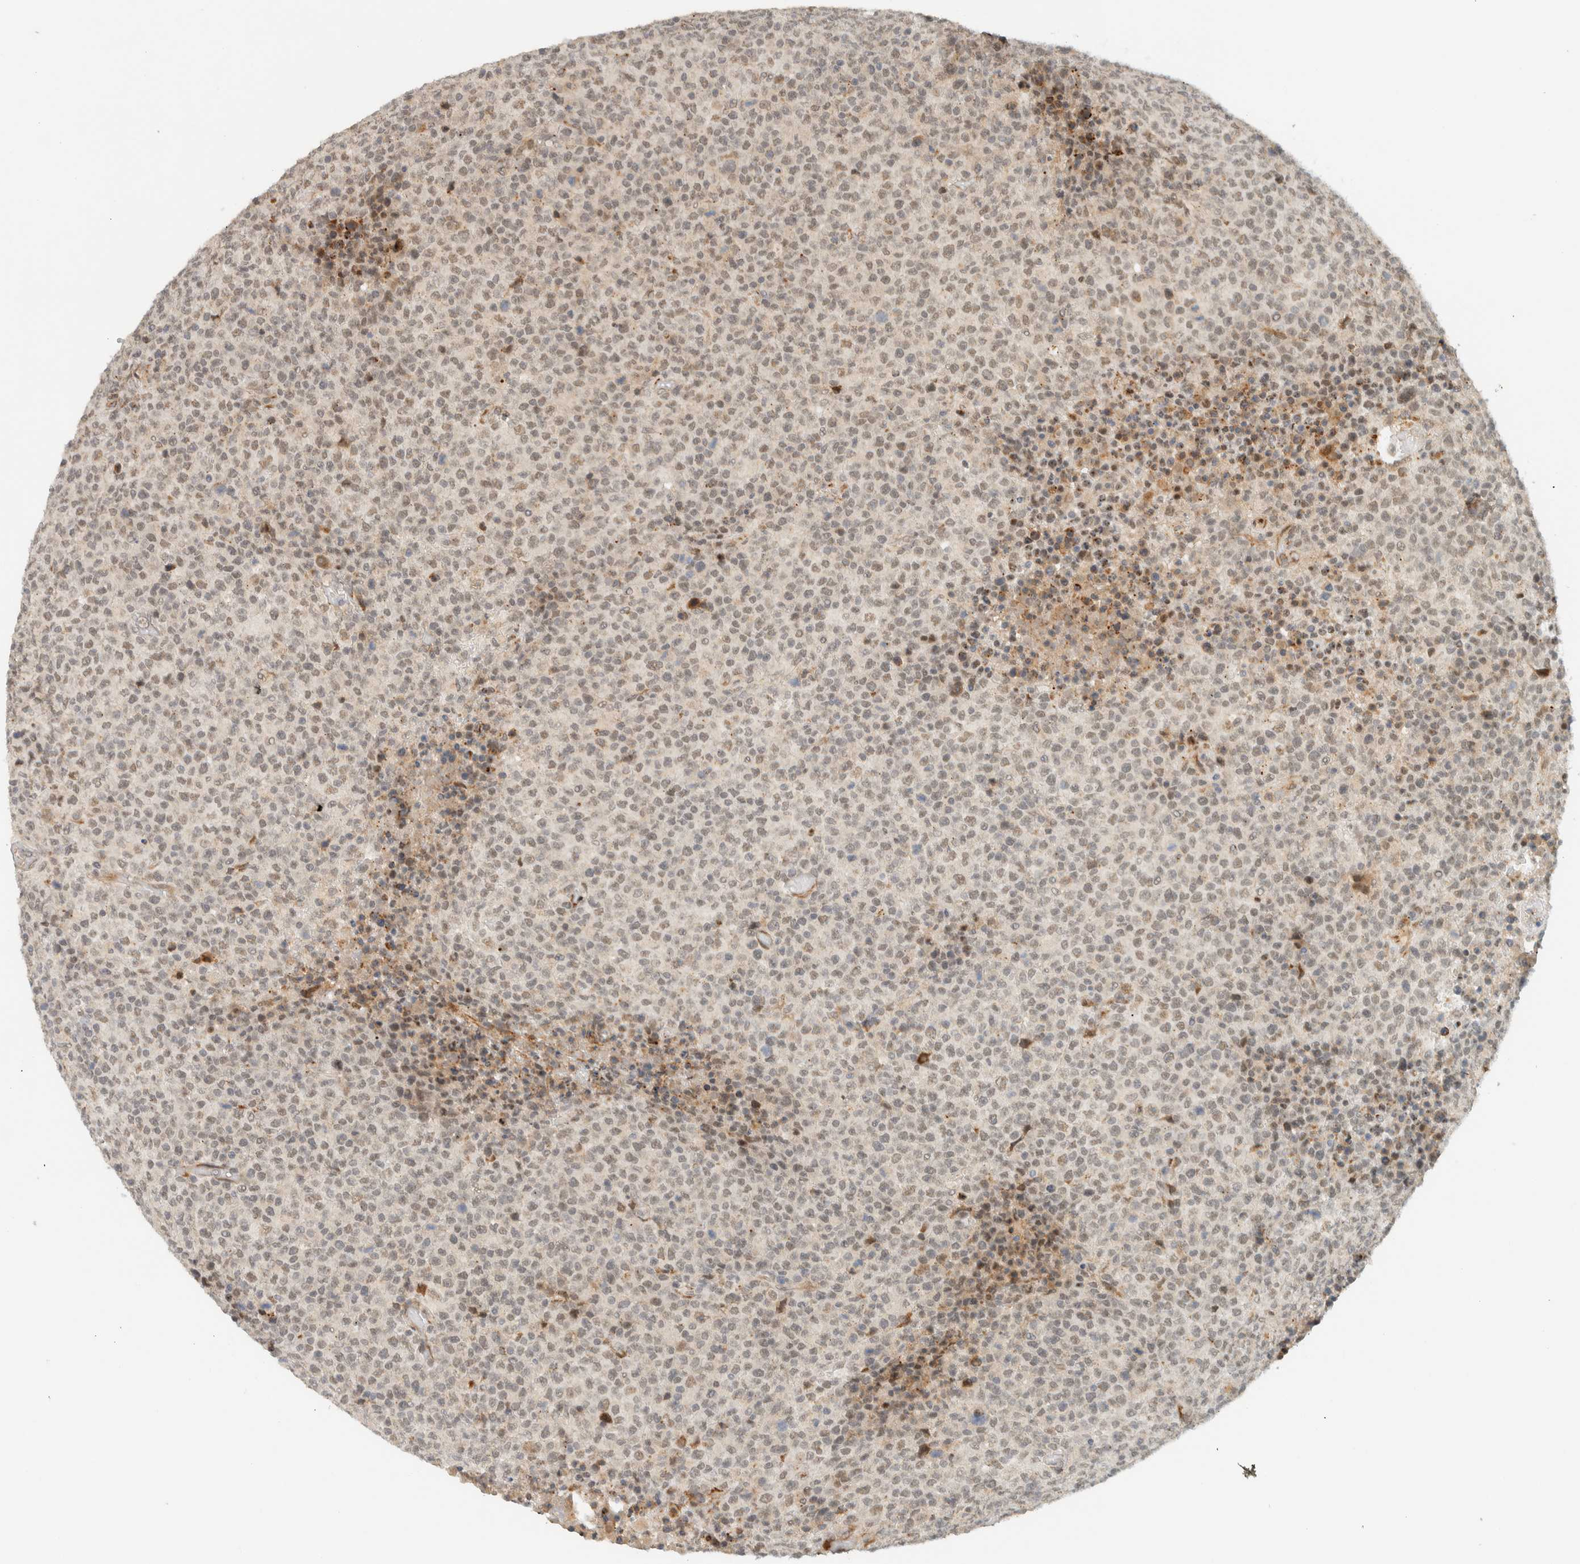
{"staining": {"intensity": "weak", "quantity": "25%-75%", "location": "nuclear"}, "tissue": "lymphoma", "cell_type": "Tumor cells", "image_type": "cancer", "snomed": [{"axis": "morphology", "description": "Malignant lymphoma, non-Hodgkin's type, High grade"}, {"axis": "topography", "description": "Lymph node"}], "caption": "High-power microscopy captured an IHC micrograph of lymphoma, revealing weak nuclear staining in about 25%-75% of tumor cells.", "gene": "ITPRID1", "patient": {"sex": "male", "age": 13}}